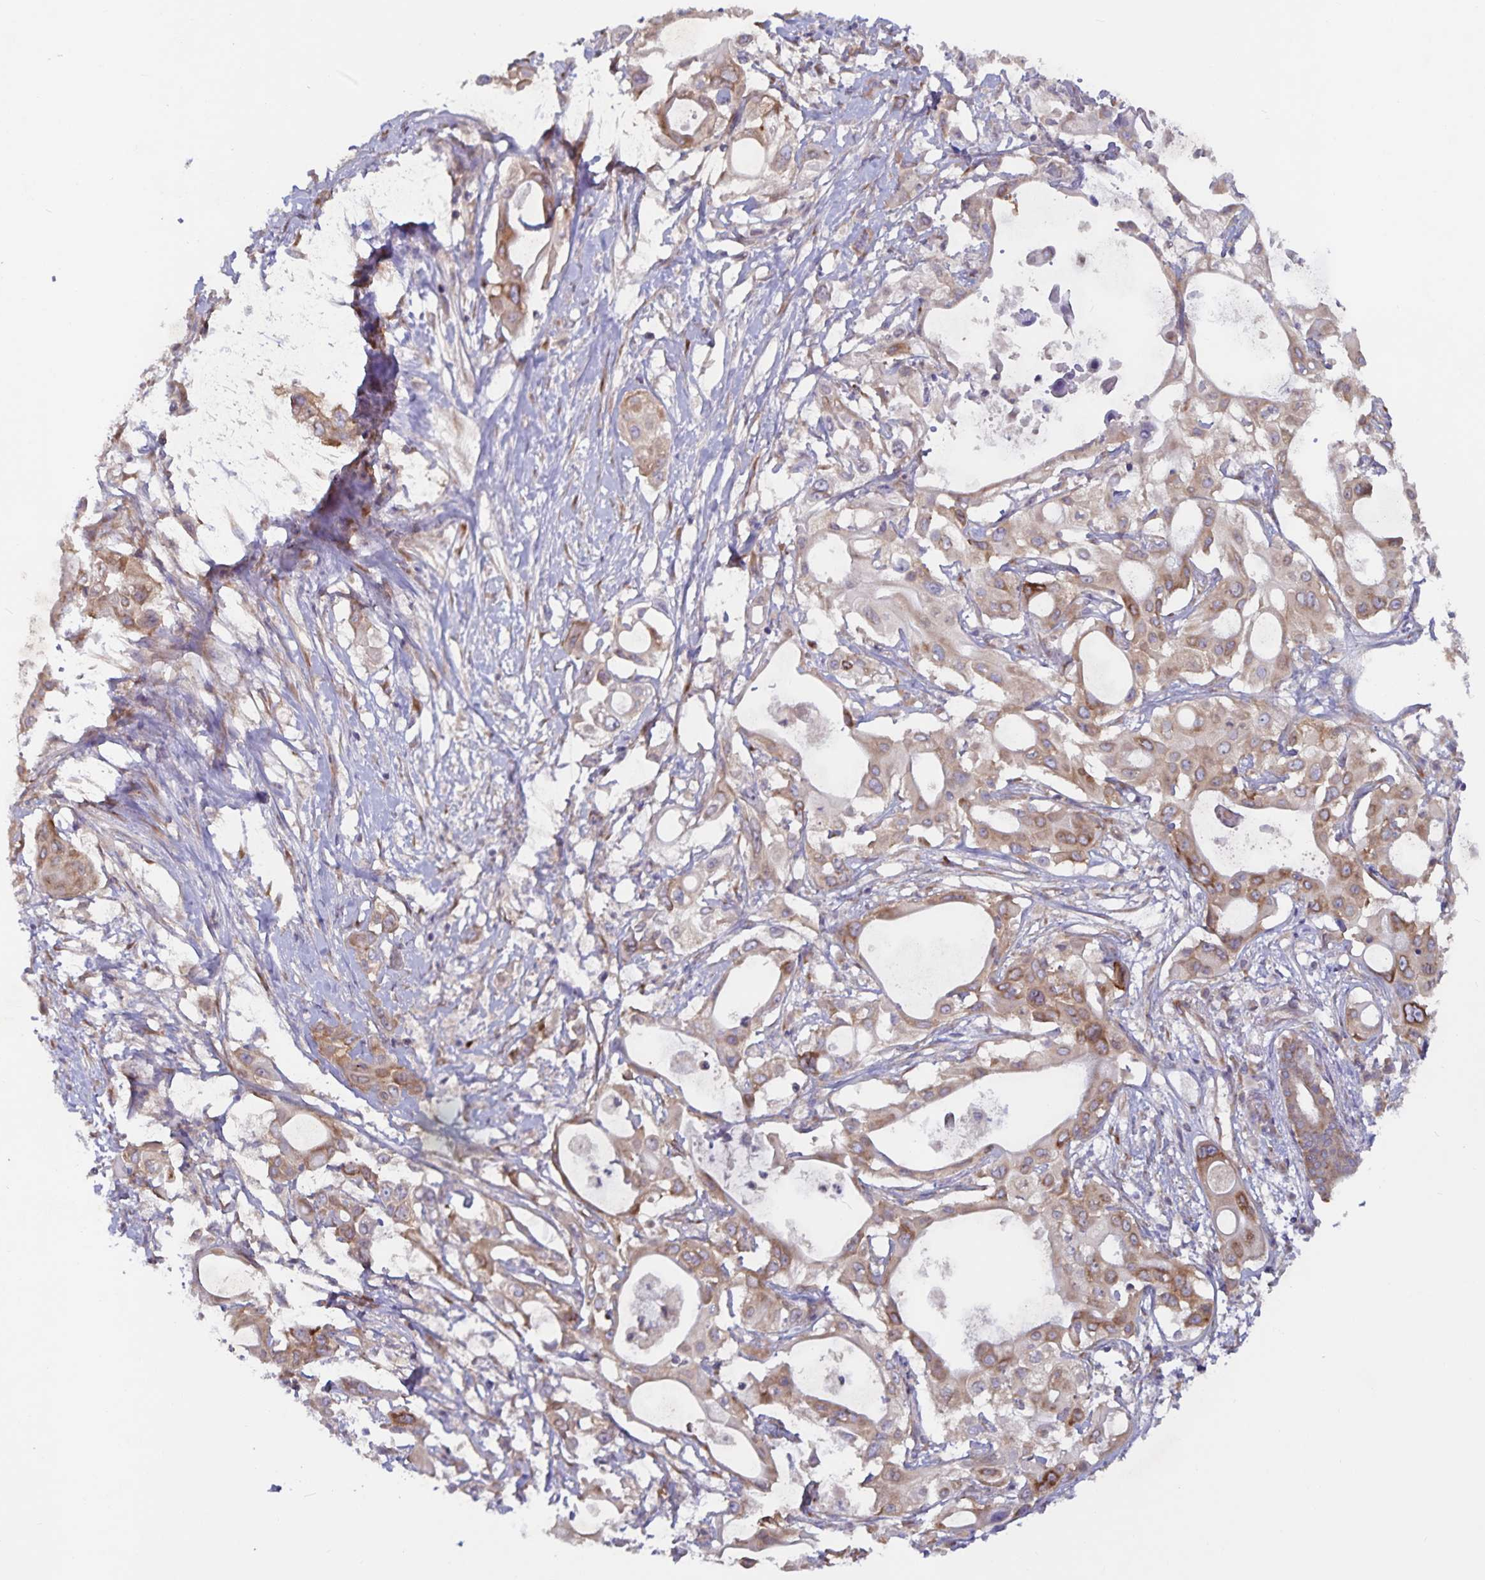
{"staining": {"intensity": "moderate", "quantity": ">75%", "location": "cytoplasmic/membranous"}, "tissue": "pancreatic cancer", "cell_type": "Tumor cells", "image_type": "cancer", "snomed": [{"axis": "morphology", "description": "Adenocarcinoma, NOS"}, {"axis": "topography", "description": "Pancreas"}], "caption": "Human pancreatic adenocarcinoma stained with a protein marker shows moderate staining in tumor cells.", "gene": "FAM120A", "patient": {"sex": "female", "age": 68}}